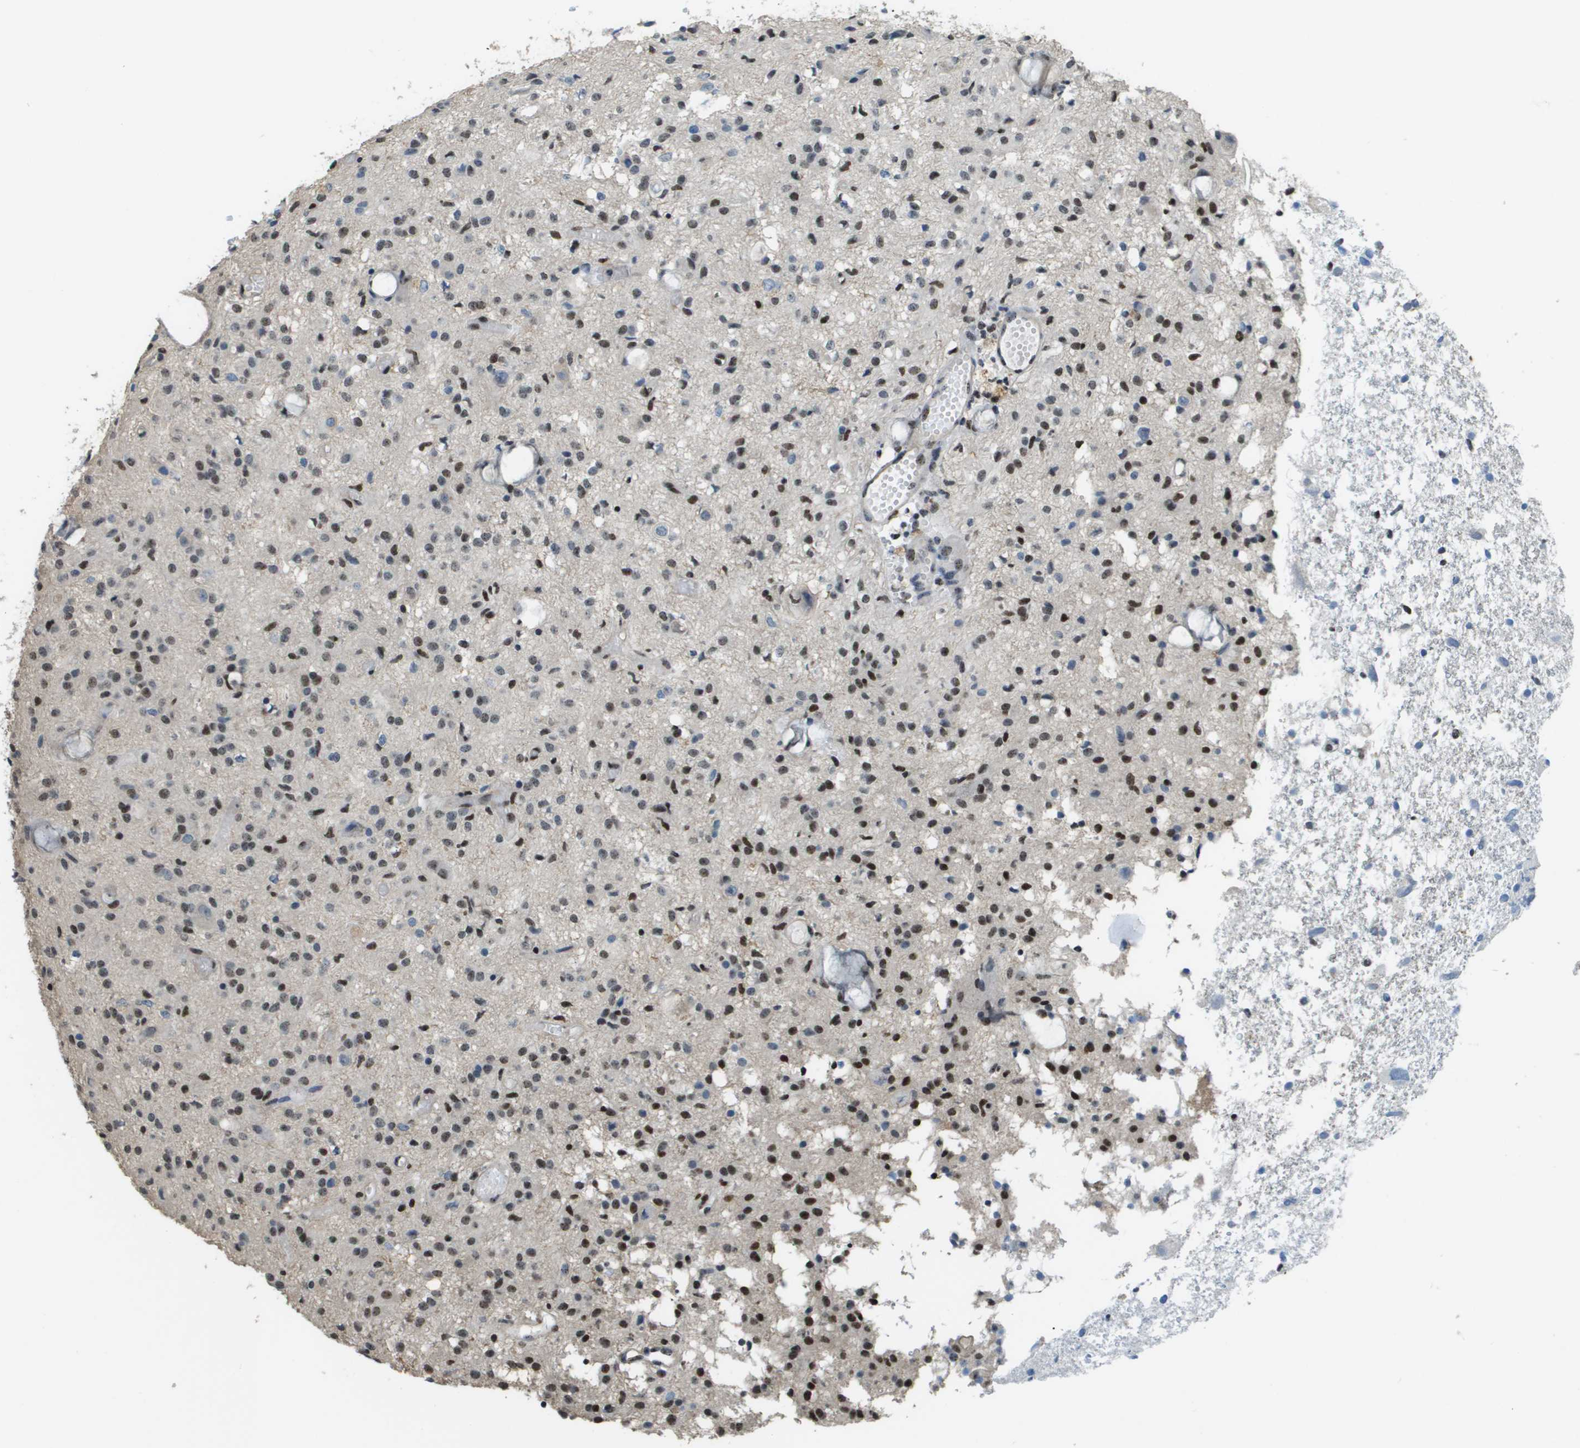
{"staining": {"intensity": "moderate", "quantity": "25%-75%", "location": "nuclear"}, "tissue": "glioma", "cell_type": "Tumor cells", "image_type": "cancer", "snomed": [{"axis": "morphology", "description": "Glioma, malignant, High grade"}, {"axis": "topography", "description": "Brain"}], "caption": "Approximately 25%-75% of tumor cells in malignant glioma (high-grade) demonstrate moderate nuclear protein expression as visualized by brown immunohistochemical staining.", "gene": "SP100", "patient": {"sex": "female", "age": 59}}